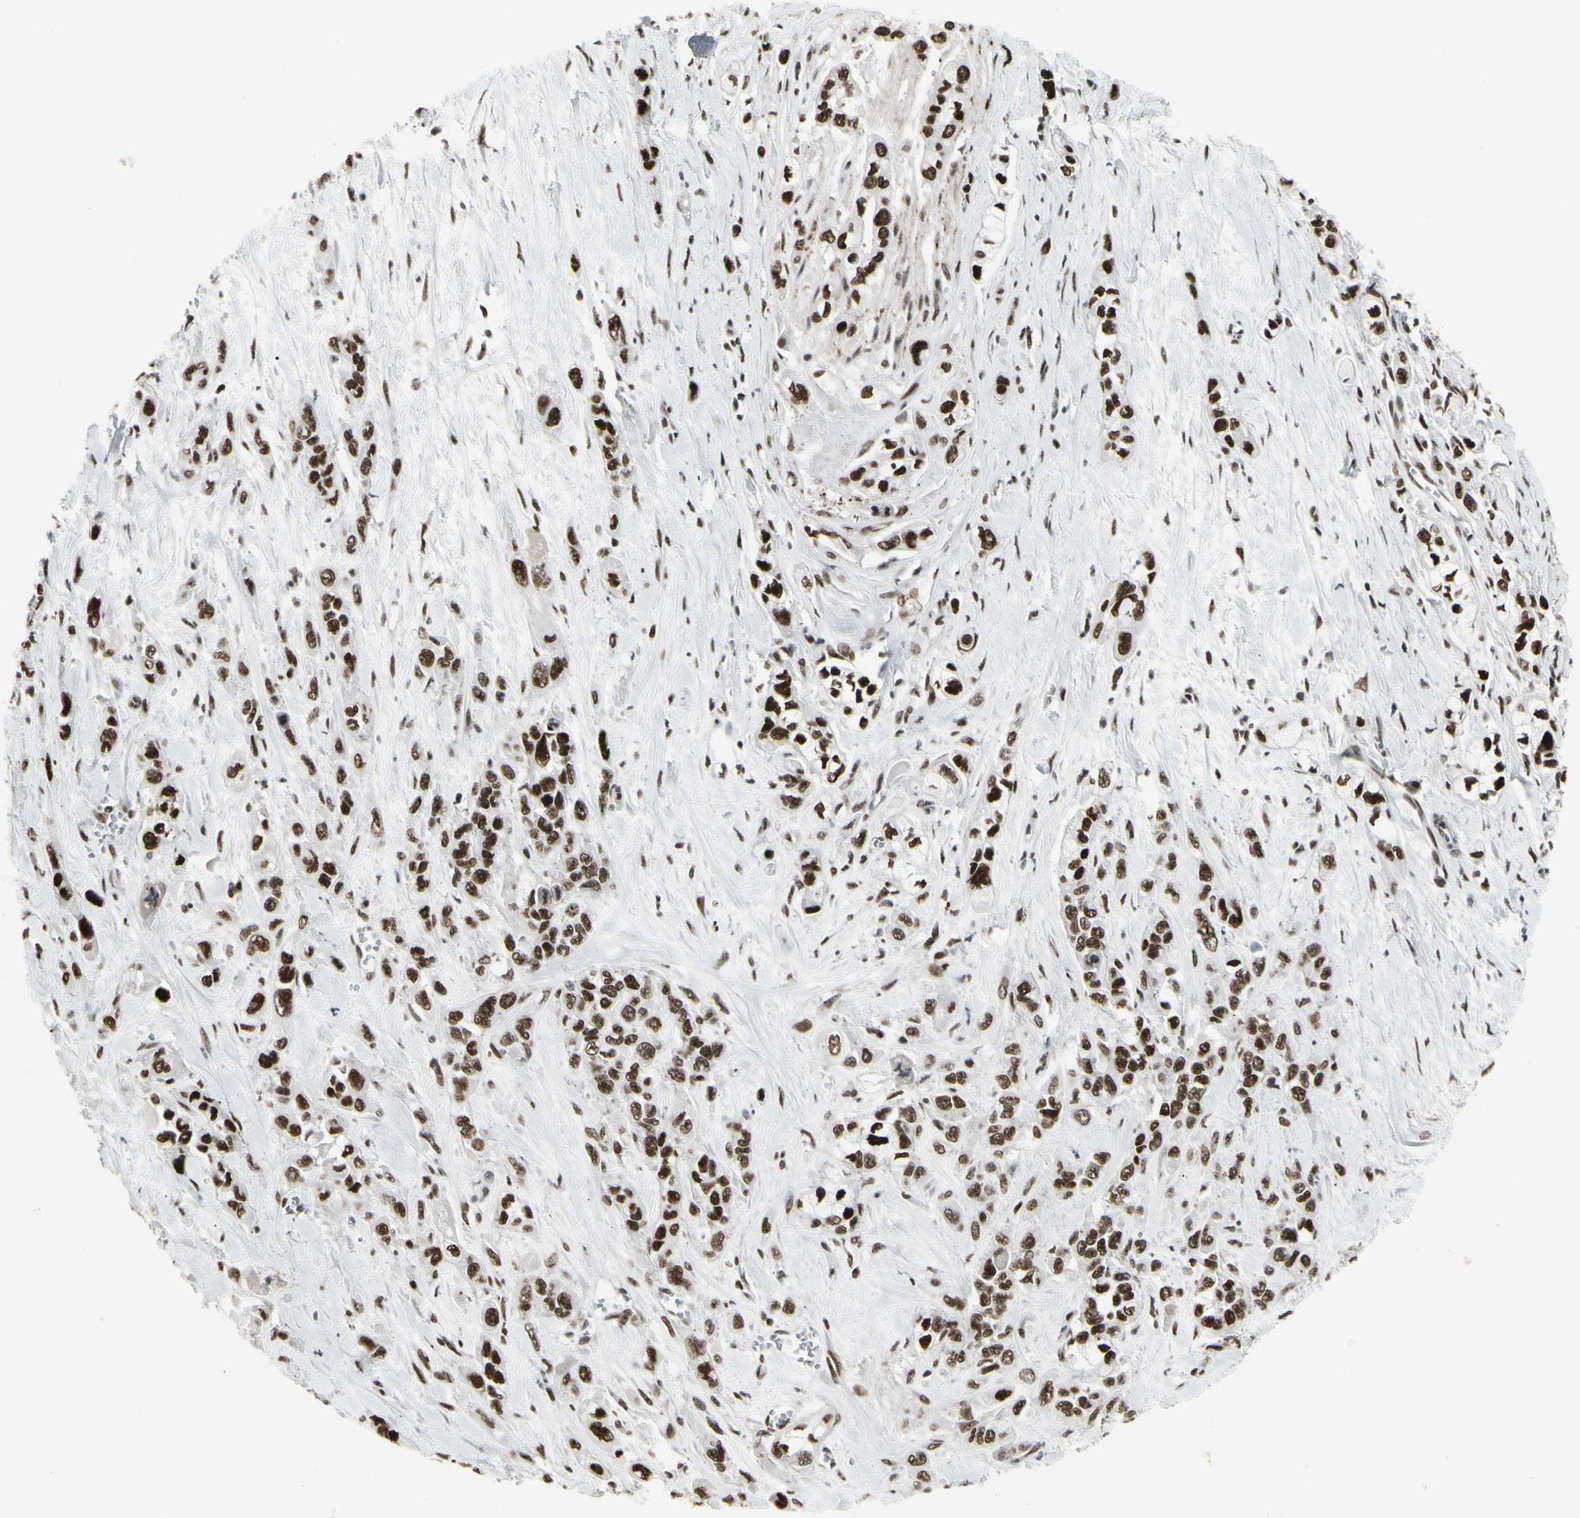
{"staining": {"intensity": "strong", "quantity": ">75%", "location": "nuclear"}, "tissue": "pancreatic cancer", "cell_type": "Tumor cells", "image_type": "cancer", "snomed": [{"axis": "morphology", "description": "Adenocarcinoma, NOS"}, {"axis": "topography", "description": "Pancreas"}], "caption": "Pancreatic cancer stained with DAB immunohistochemistry reveals high levels of strong nuclear staining in about >75% of tumor cells. The protein is stained brown, and the nuclei are stained in blue (DAB (3,3'-diaminobenzidine) IHC with brightfield microscopy, high magnification).", "gene": "HMG20A", "patient": {"sex": "male", "age": 74}}